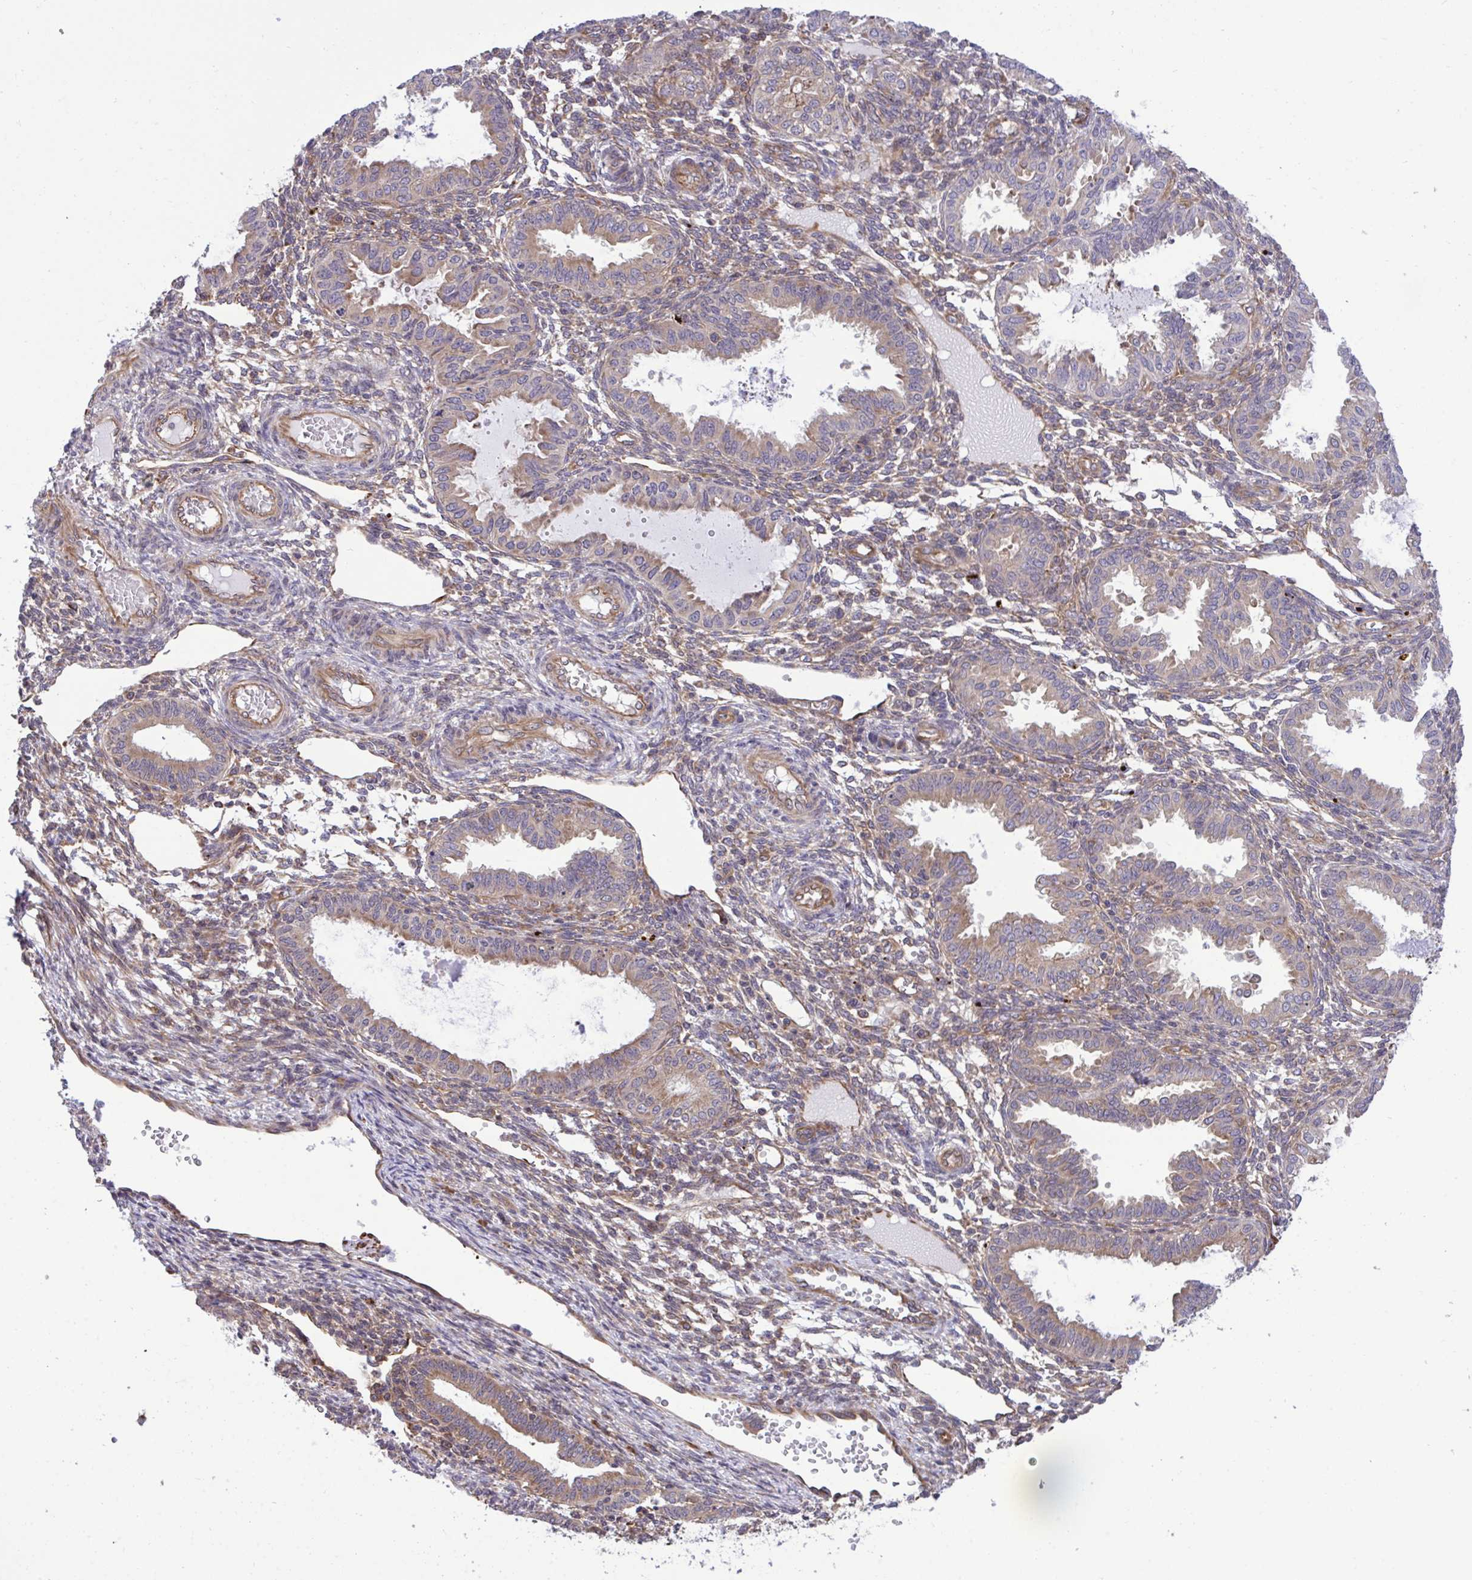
{"staining": {"intensity": "weak", "quantity": "25%-75%", "location": "cytoplasmic/membranous"}, "tissue": "endometrium", "cell_type": "Cells in endometrial stroma", "image_type": "normal", "snomed": [{"axis": "morphology", "description": "Normal tissue, NOS"}, {"axis": "topography", "description": "Endometrium"}], "caption": "Immunohistochemical staining of normal human endometrium reveals low levels of weak cytoplasmic/membranous positivity in approximately 25%-75% of cells in endometrial stroma.", "gene": "RPS15", "patient": {"sex": "female", "age": 33}}